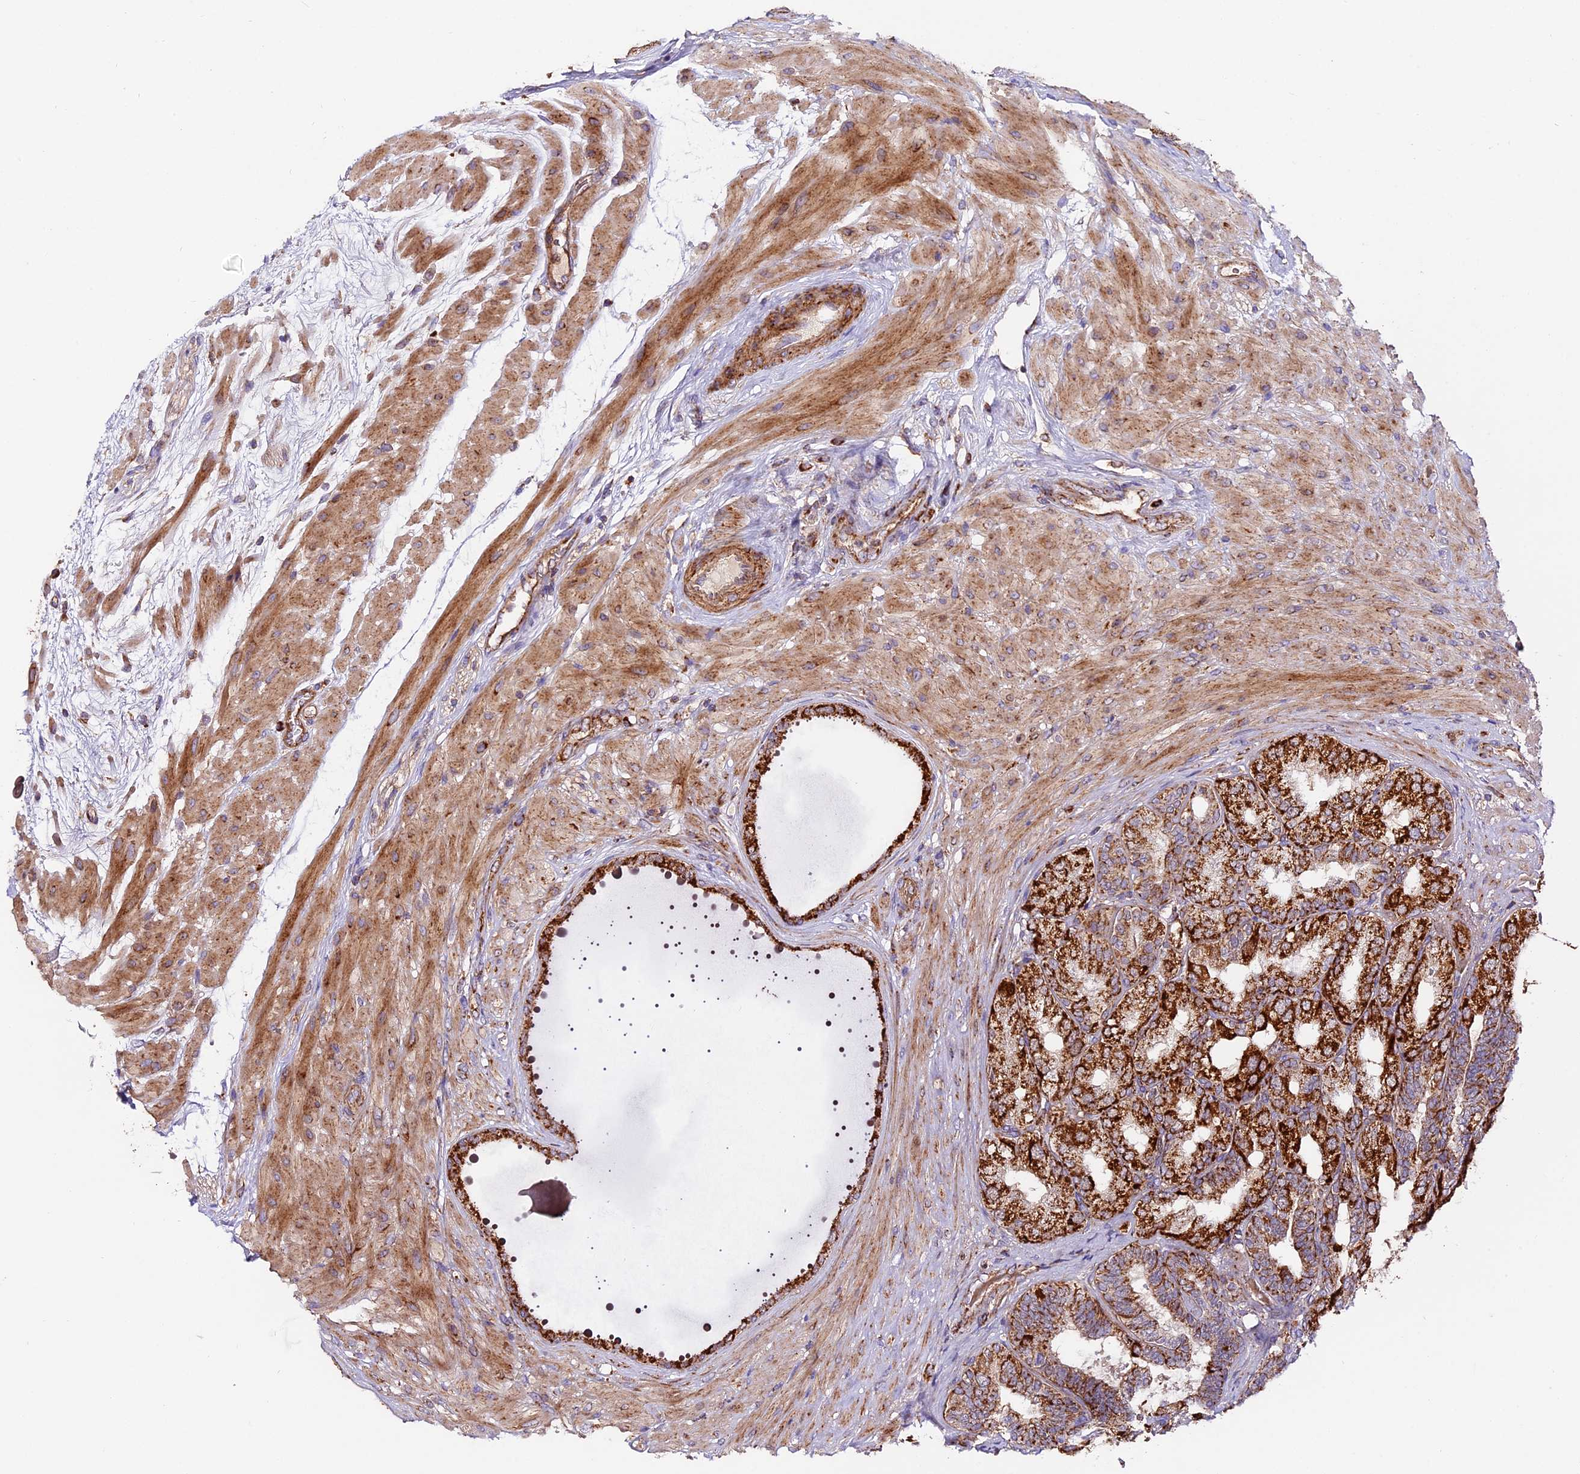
{"staining": {"intensity": "strong", "quantity": ">75%", "location": "cytoplasmic/membranous"}, "tissue": "seminal vesicle", "cell_type": "Glandular cells", "image_type": "normal", "snomed": [{"axis": "morphology", "description": "Normal tissue, NOS"}, {"axis": "topography", "description": "Seminal veicle"}, {"axis": "topography", "description": "Peripheral nerve tissue"}], "caption": "About >75% of glandular cells in unremarkable seminal vesicle display strong cytoplasmic/membranous protein positivity as visualized by brown immunohistochemical staining.", "gene": "NDUFA8", "patient": {"sex": "male", "age": 63}}